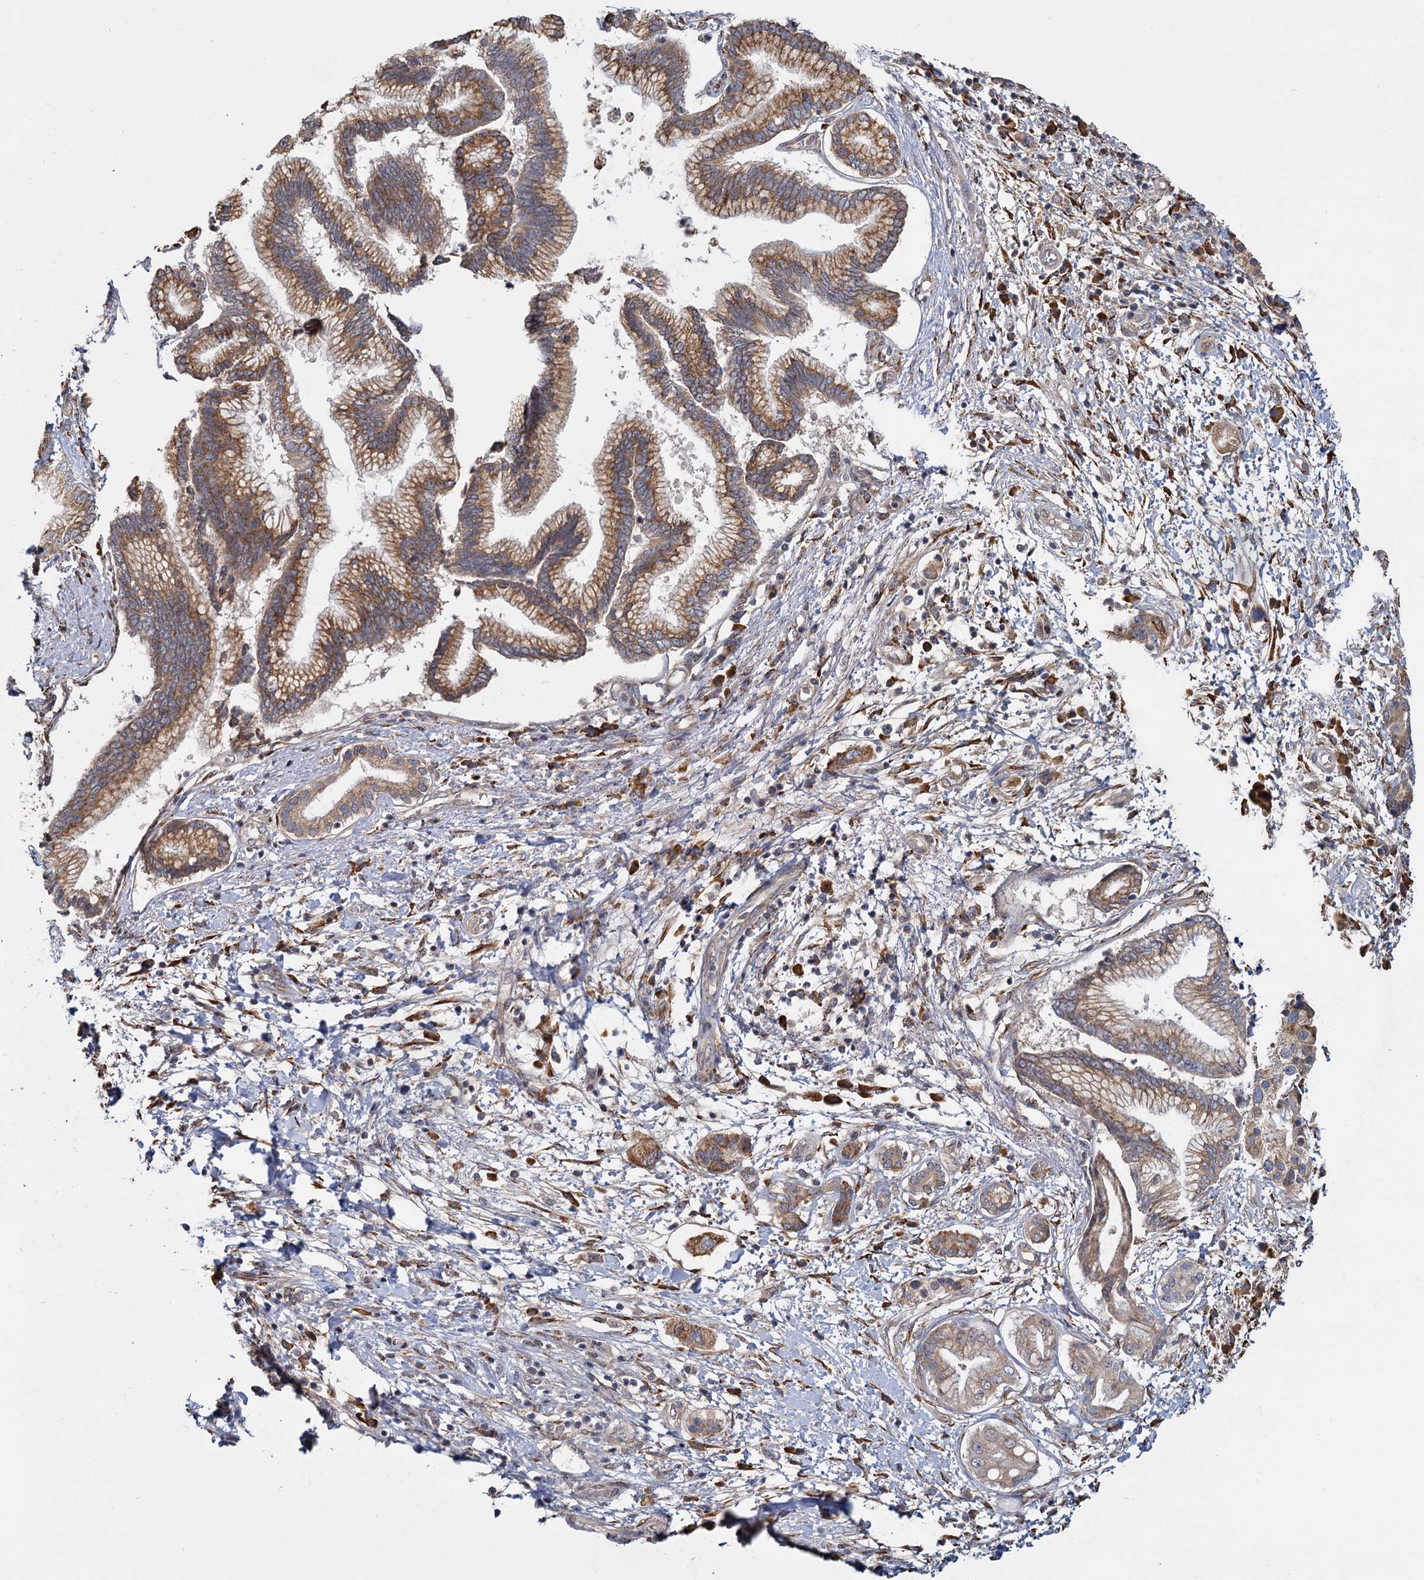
{"staining": {"intensity": "moderate", "quantity": ">75%", "location": "cytoplasmic/membranous"}, "tissue": "pancreatic cancer", "cell_type": "Tumor cells", "image_type": "cancer", "snomed": [{"axis": "morphology", "description": "Adenocarcinoma, NOS"}, {"axis": "topography", "description": "Pancreas"}], "caption": "Brown immunohistochemical staining in pancreatic cancer displays moderate cytoplasmic/membranous expression in approximately >75% of tumor cells. (Brightfield microscopy of DAB IHC at high magnification).", "gene": "LRRC51", "patient": {"sex": "female", "age": 73}}